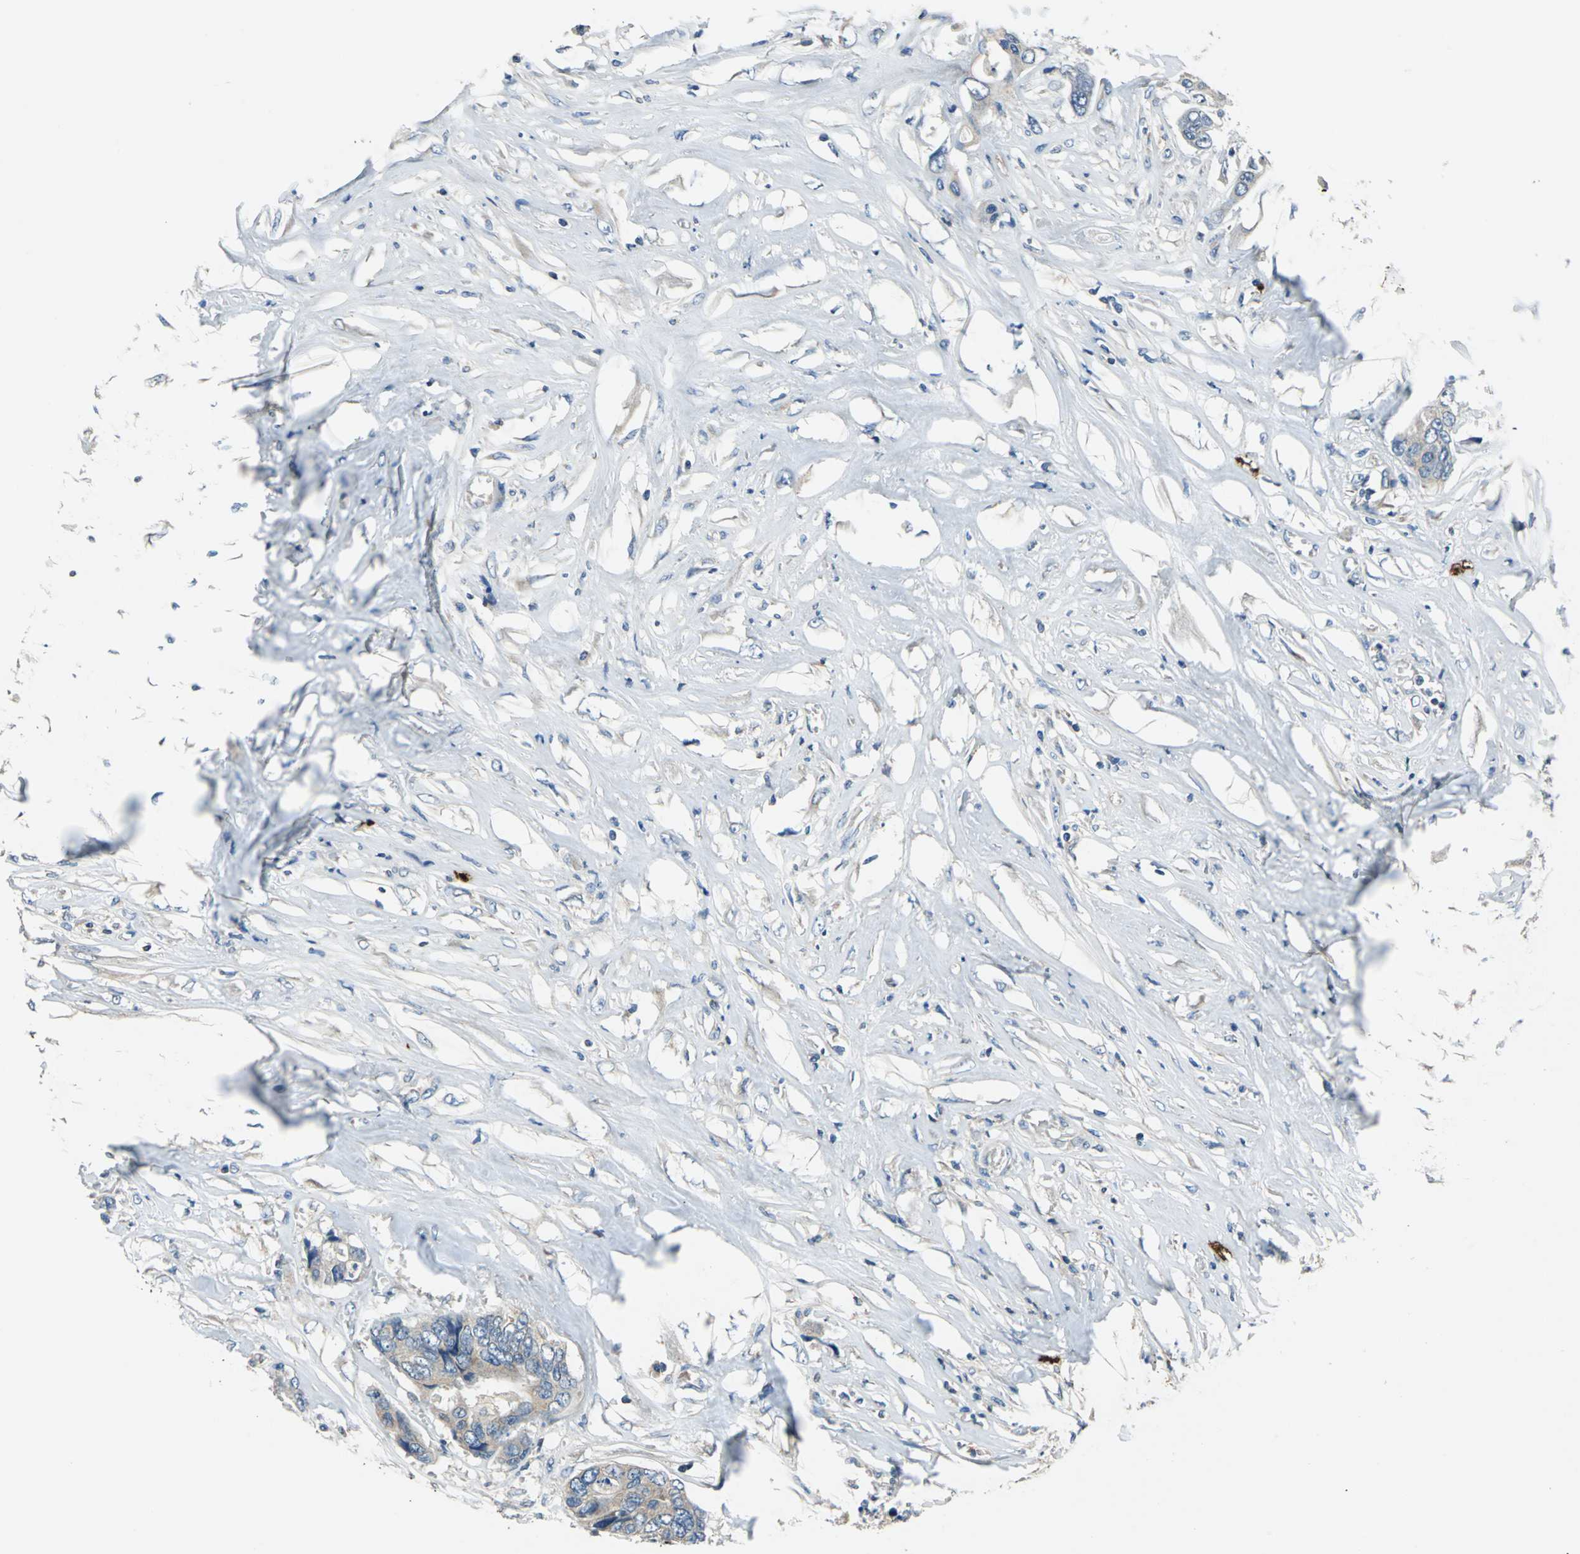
{"staining": {"intensity": "weak", "quantity": ">75%", "location": "cytoplasmic/membranous"}, "tissue": "colorectal cancer", "cell_type": "Tumor cells", "image_type": "cancer", "snomed": [{"axis": "morphology", "description": "Adenocarcinoma, NOS"}, {"axis": "topography", "description": "Rectum"}], "caption": "Protein staining by immunohistochemistry reveals weak cytoplasmic/membranous staining in about >75% of tumor cells in colorectal cancer (adenocarcinoma). (IHC, brightfield microscopy, high magnification).", "gene": "CPA3", "patient": {"sex": "male", "age": 55}}